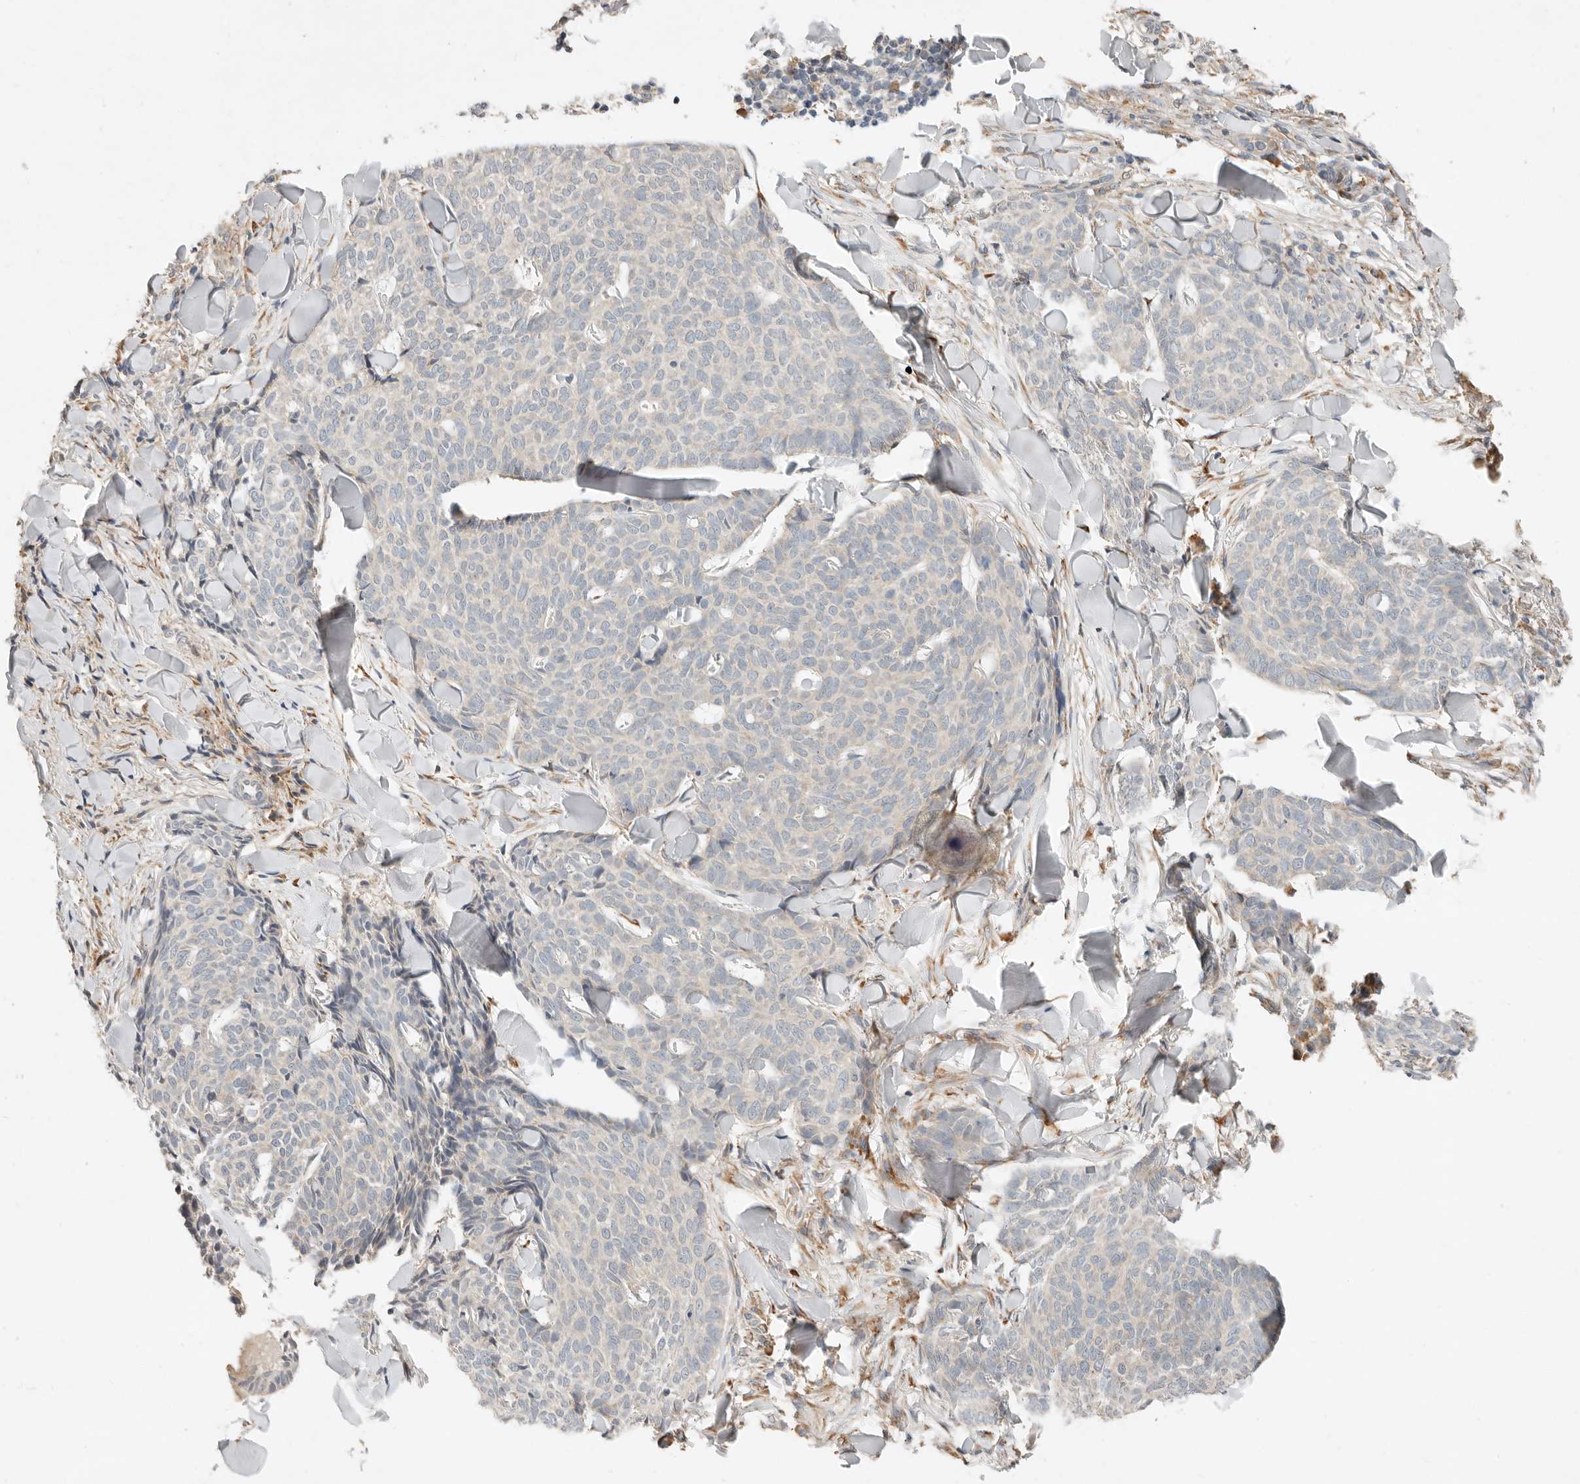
{"staining": {"intensity": "negative", "quantity": "none", "location": "none"}, "tissue": "skin cancer", "cell_type": "Tumor cells", "image_type": "cancer", "snomed": [{"axis": "morphology", "description": "Normal tissue, NOS"}, {"axis": "morphology", "description": "Basal cell carcinoma"}, {"axis": "topography", "description": "Skin"}], "caption": "This is an immunohistochemistry (IHC) image of skin basal cell carcinoma. There is no staining in tumor cells.", "gene": "ARHGEF10L", "patient": {"sex": "male", "age": 50}}